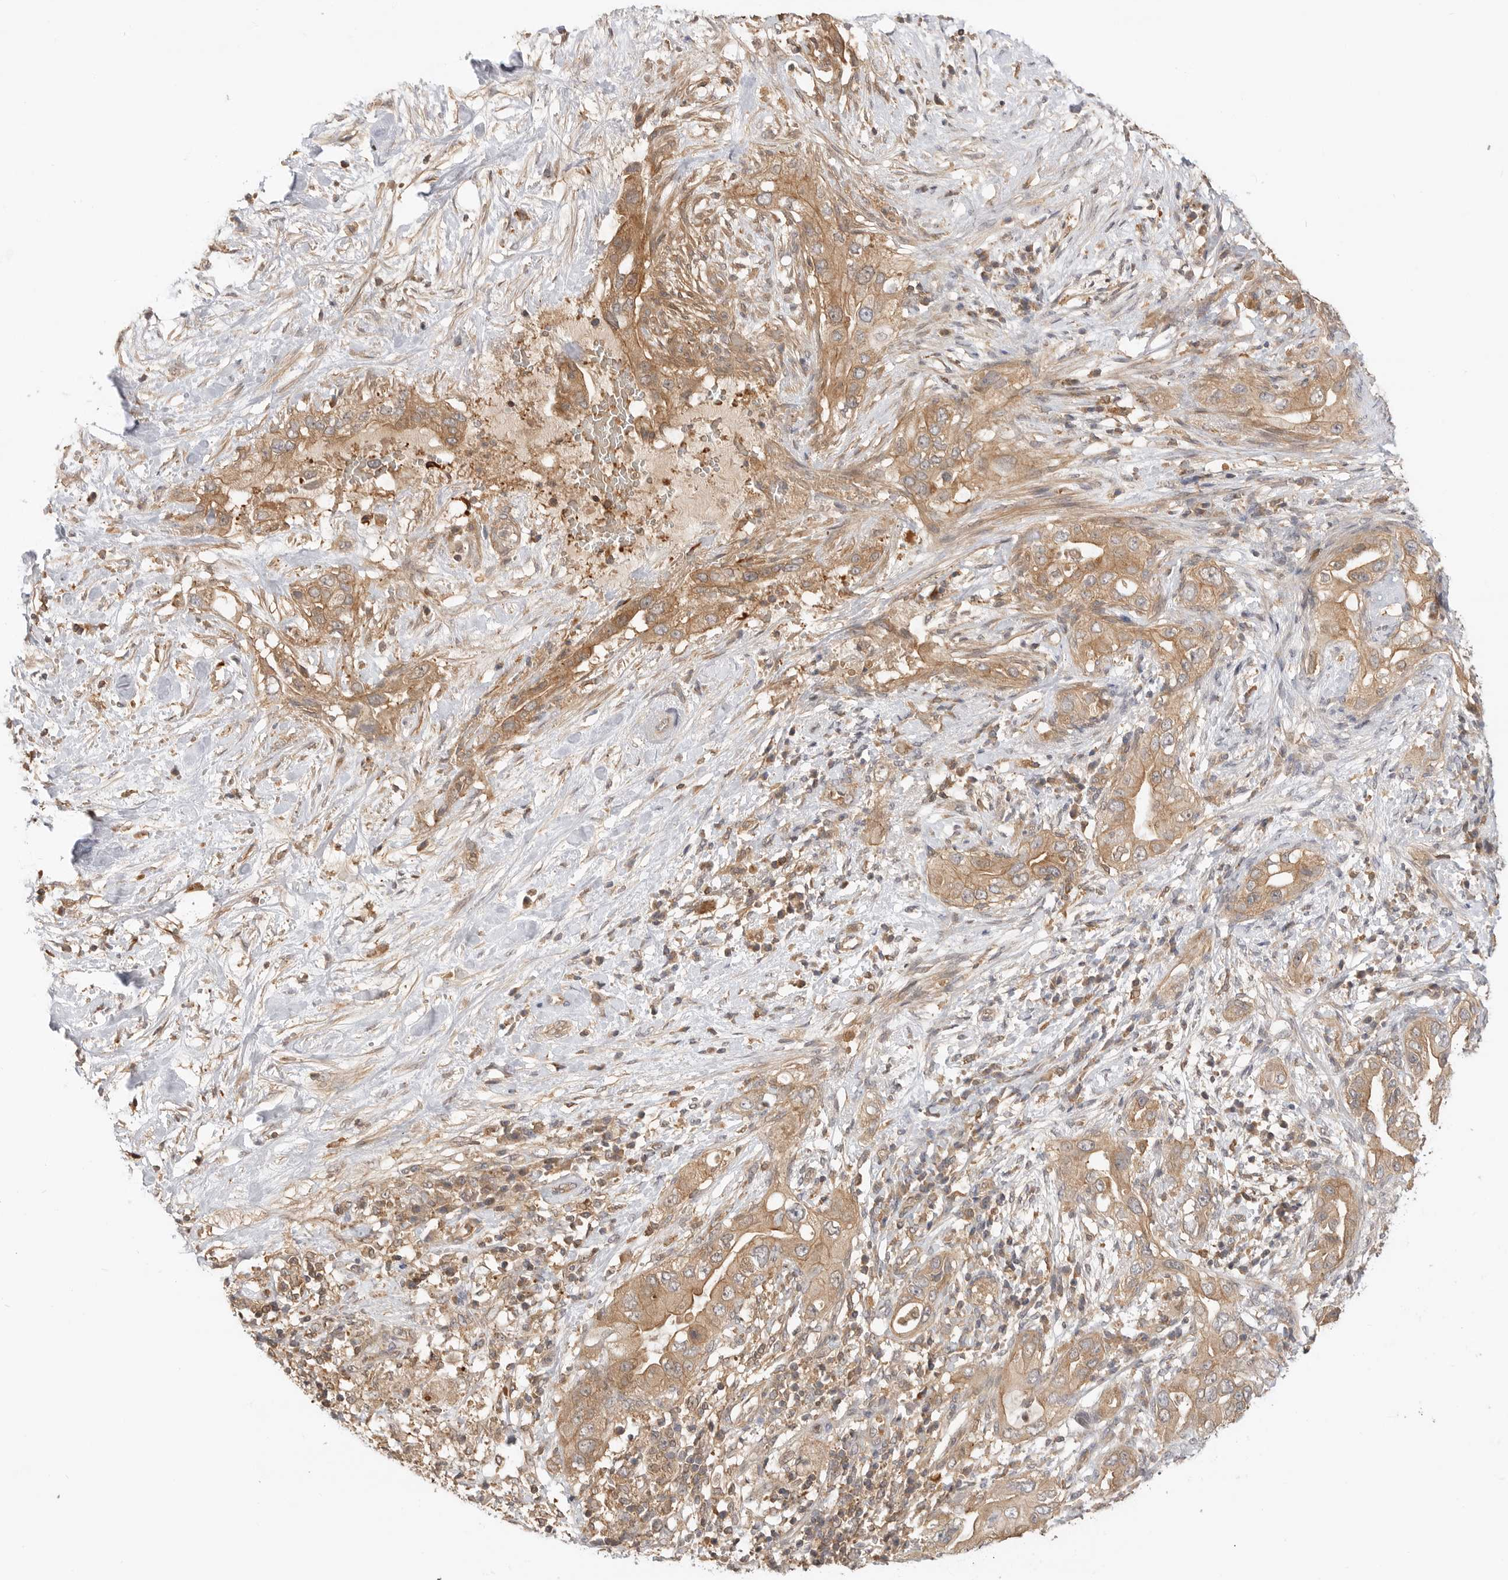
{"staining": {"intensity": "moderate", "quantity": ">75%", "location": "cytoplasmic/membranous"}, "tissue": "pancreatic cancer", "cell_type": "Tumor cells", "image_type": "cancer", "snomed": [{"axis": "morphology", "description": "Inflammation, NOS"}, {"axis": "morphology", "description": "Adenocarcinoma, NOS"}, {"axis": "topography", "description": "Pancreas"}], "caption": "A photomicrograph of pancreatic adenocarcinoma stained for a protein displays moderate cytoplasmic/membranous brown staining in tumor cells.", "gene": "CLDN12", "patient": {"sex": "female", "age": 56}}